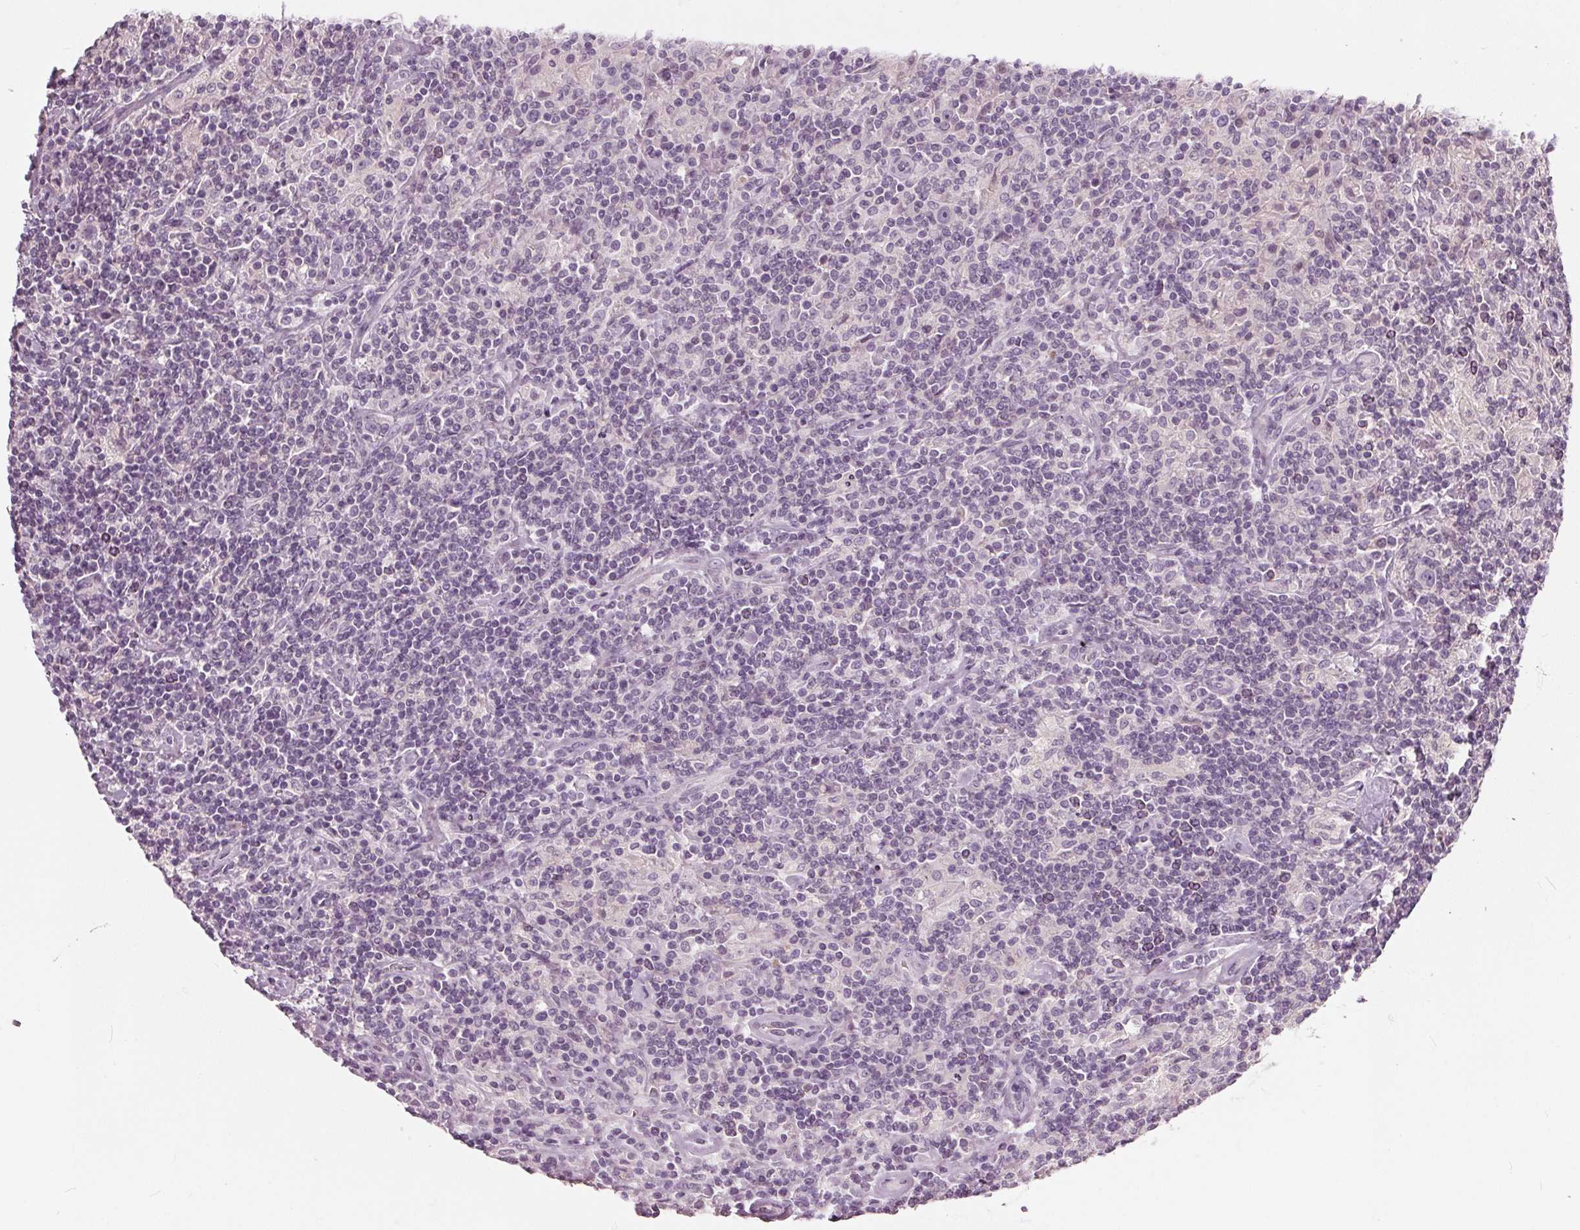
{"staining": {"intensity": "negative", "quantity": "none", "location": "none"}, "tissue": "lymphoma", "cell_type": "Tumor cells", "image_type": "cancer", "snomed": [{"axis": "morphology", "description": "Hodgkin's disease, NOS"}, {"axis": "topography", "description": "Lymph node"}], "caption": "DAB (3,3'-diaminobenzidine) immunohistochemical staining of human lymphoma shows no significant staining in tumor cells.", "gene": "TKFC", "patient": {"sex": "male", "age": 70}}